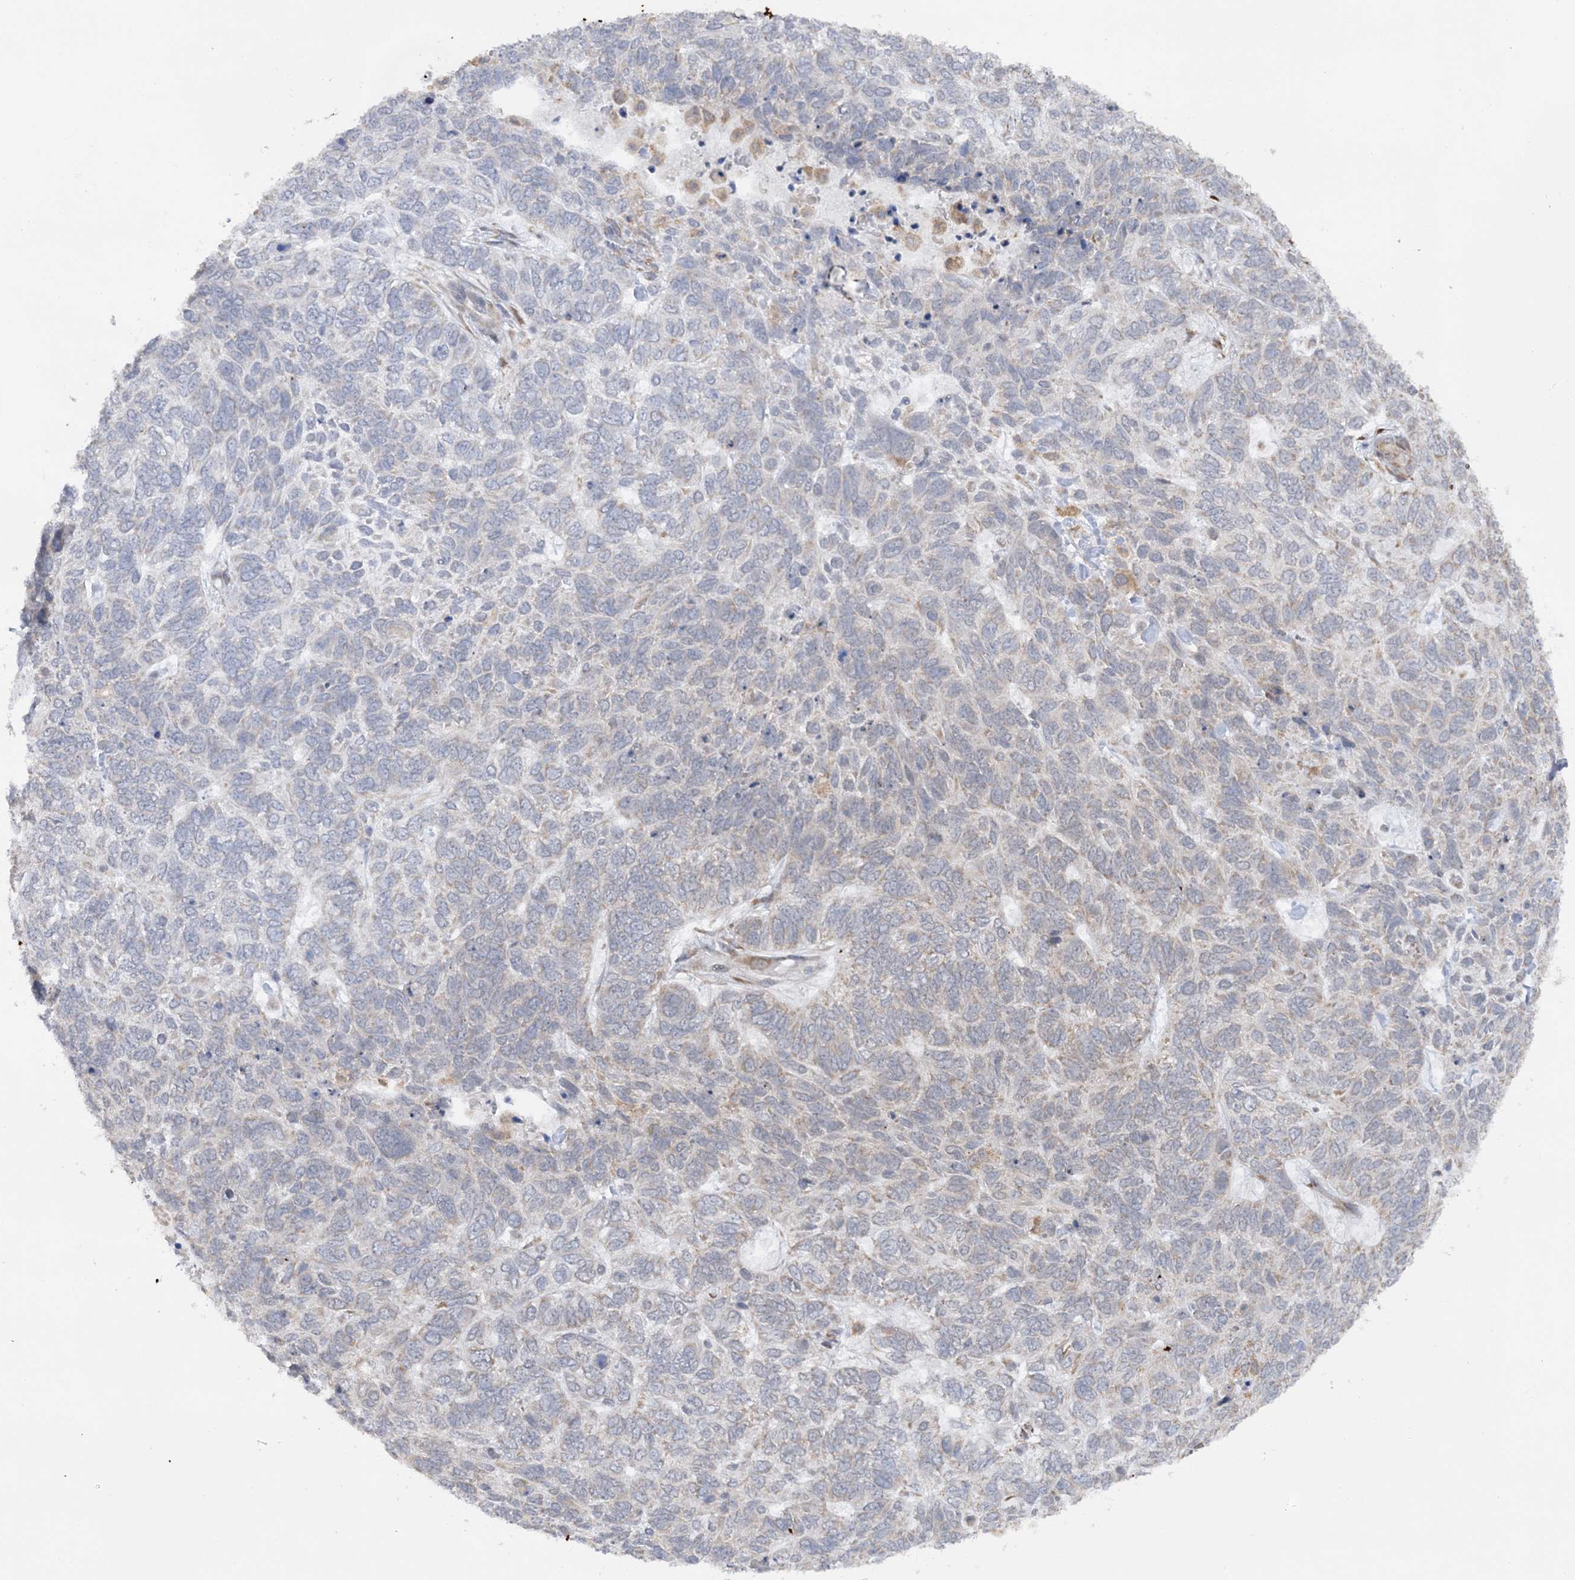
{"staining": {"intensity": "negative", "quantity": "none", "location": "none"}, "tissue": "skin cancer", "cell_type": "Tumor cells", "image_type": "cancer", "snomed": [{"axis": "morphology", "description": "Basal cell carcinoma"}, {"axis": "topography", "description": "Skin"}], "caption": "The image reveals no significant expression in tumor cells of skin cancer (basal cell carcinoma).", "gene": "MRPL47", "patient": {"sex": "female", "age": 65}}